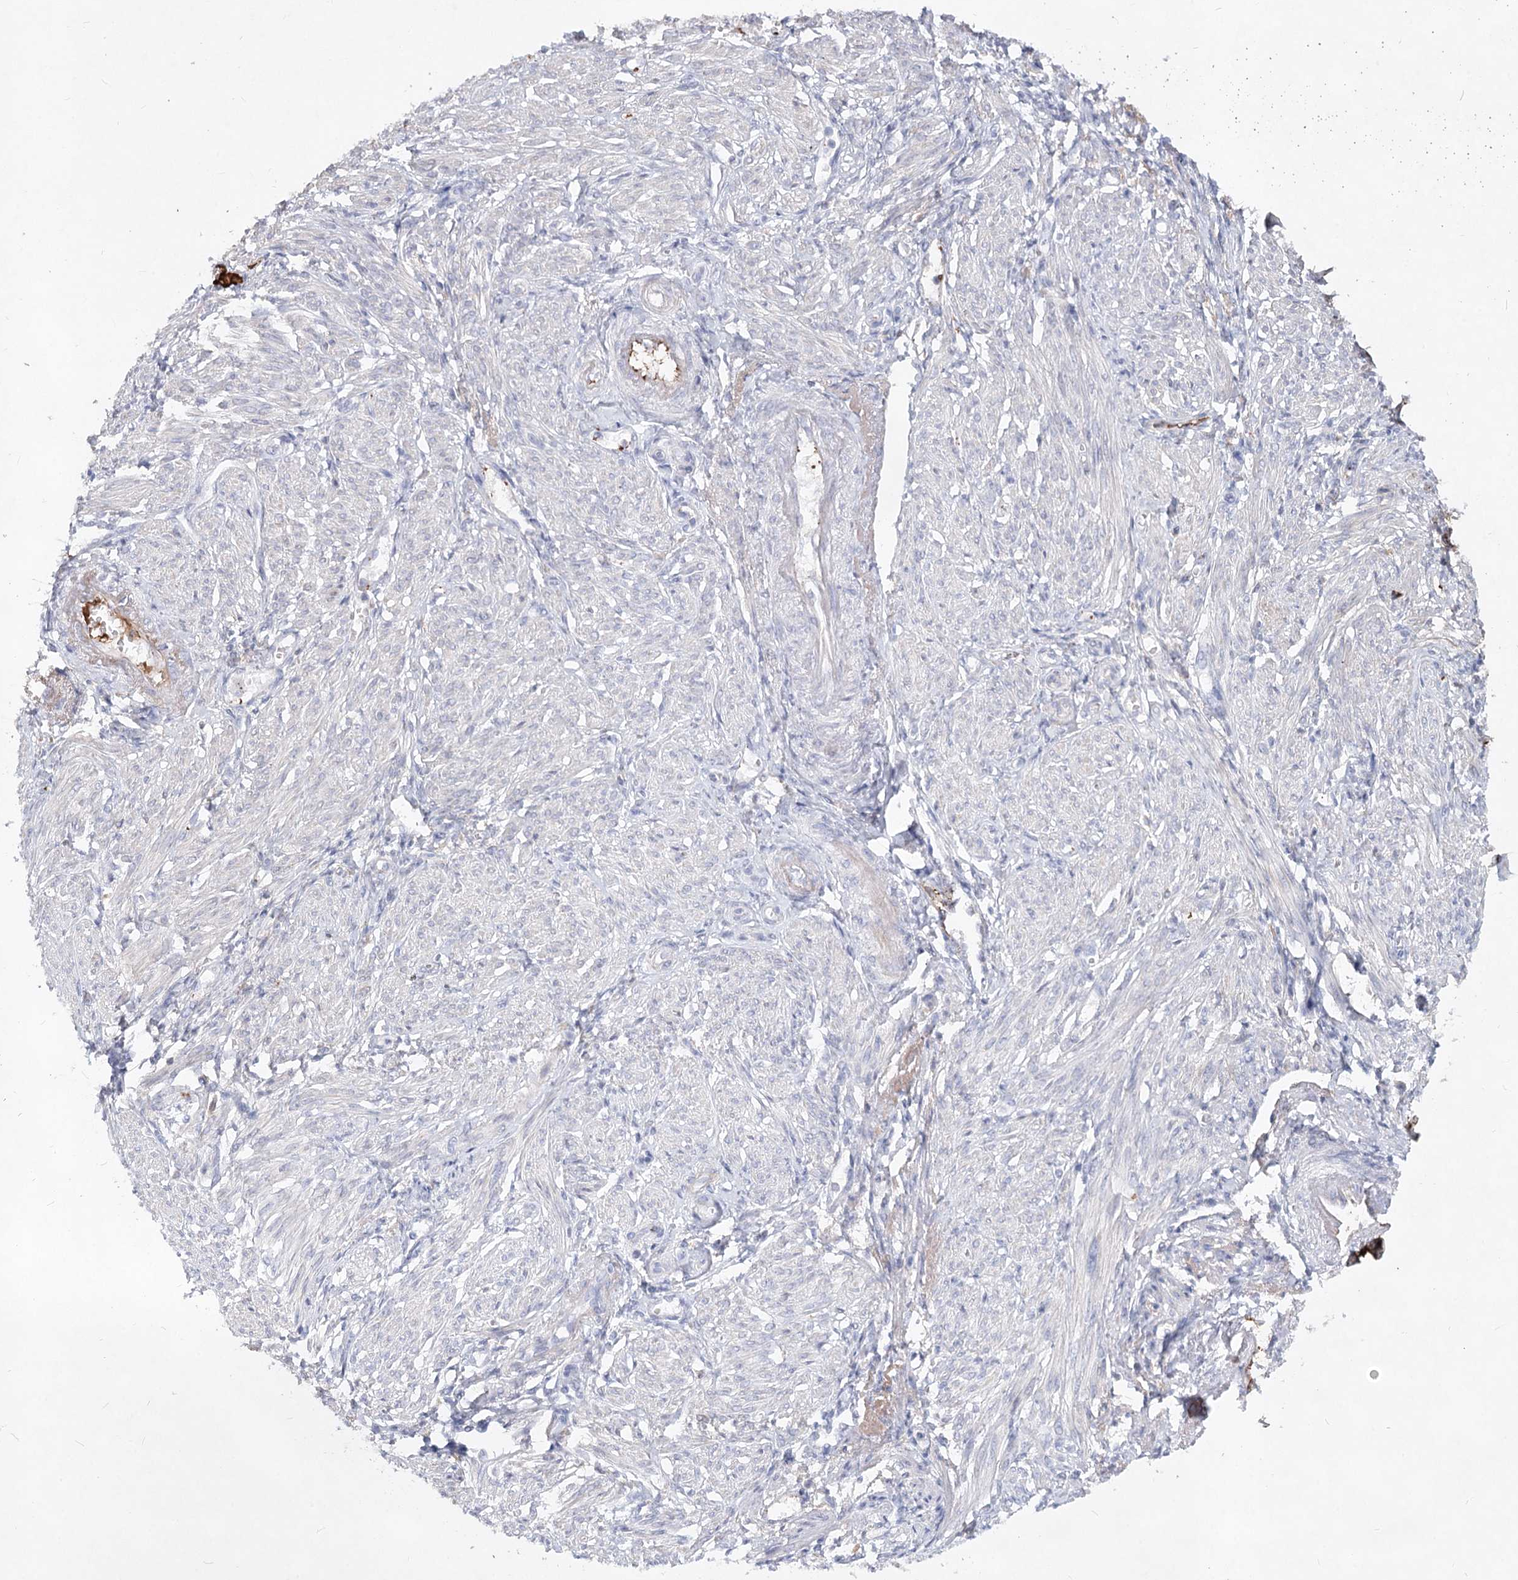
{"staining": {"intensity": "negative", "quantity": "none", "location": "none"}, "tissue": "smooth muscle", "cell_type": "Smooth muscle cells", "image_type": "normal", "snomed": [{"axis": "morphology", "description": "Normal tissue, NOS"}, {"axis": "topography", "description": "Smooth muscle"}], "caption": "Immunohistochemistry of normal human smooth muscle demonstrates no positivity in smooth muscle cells.", "gene": "TASOR2", "patient": {"sex": "female", "age": 39}}